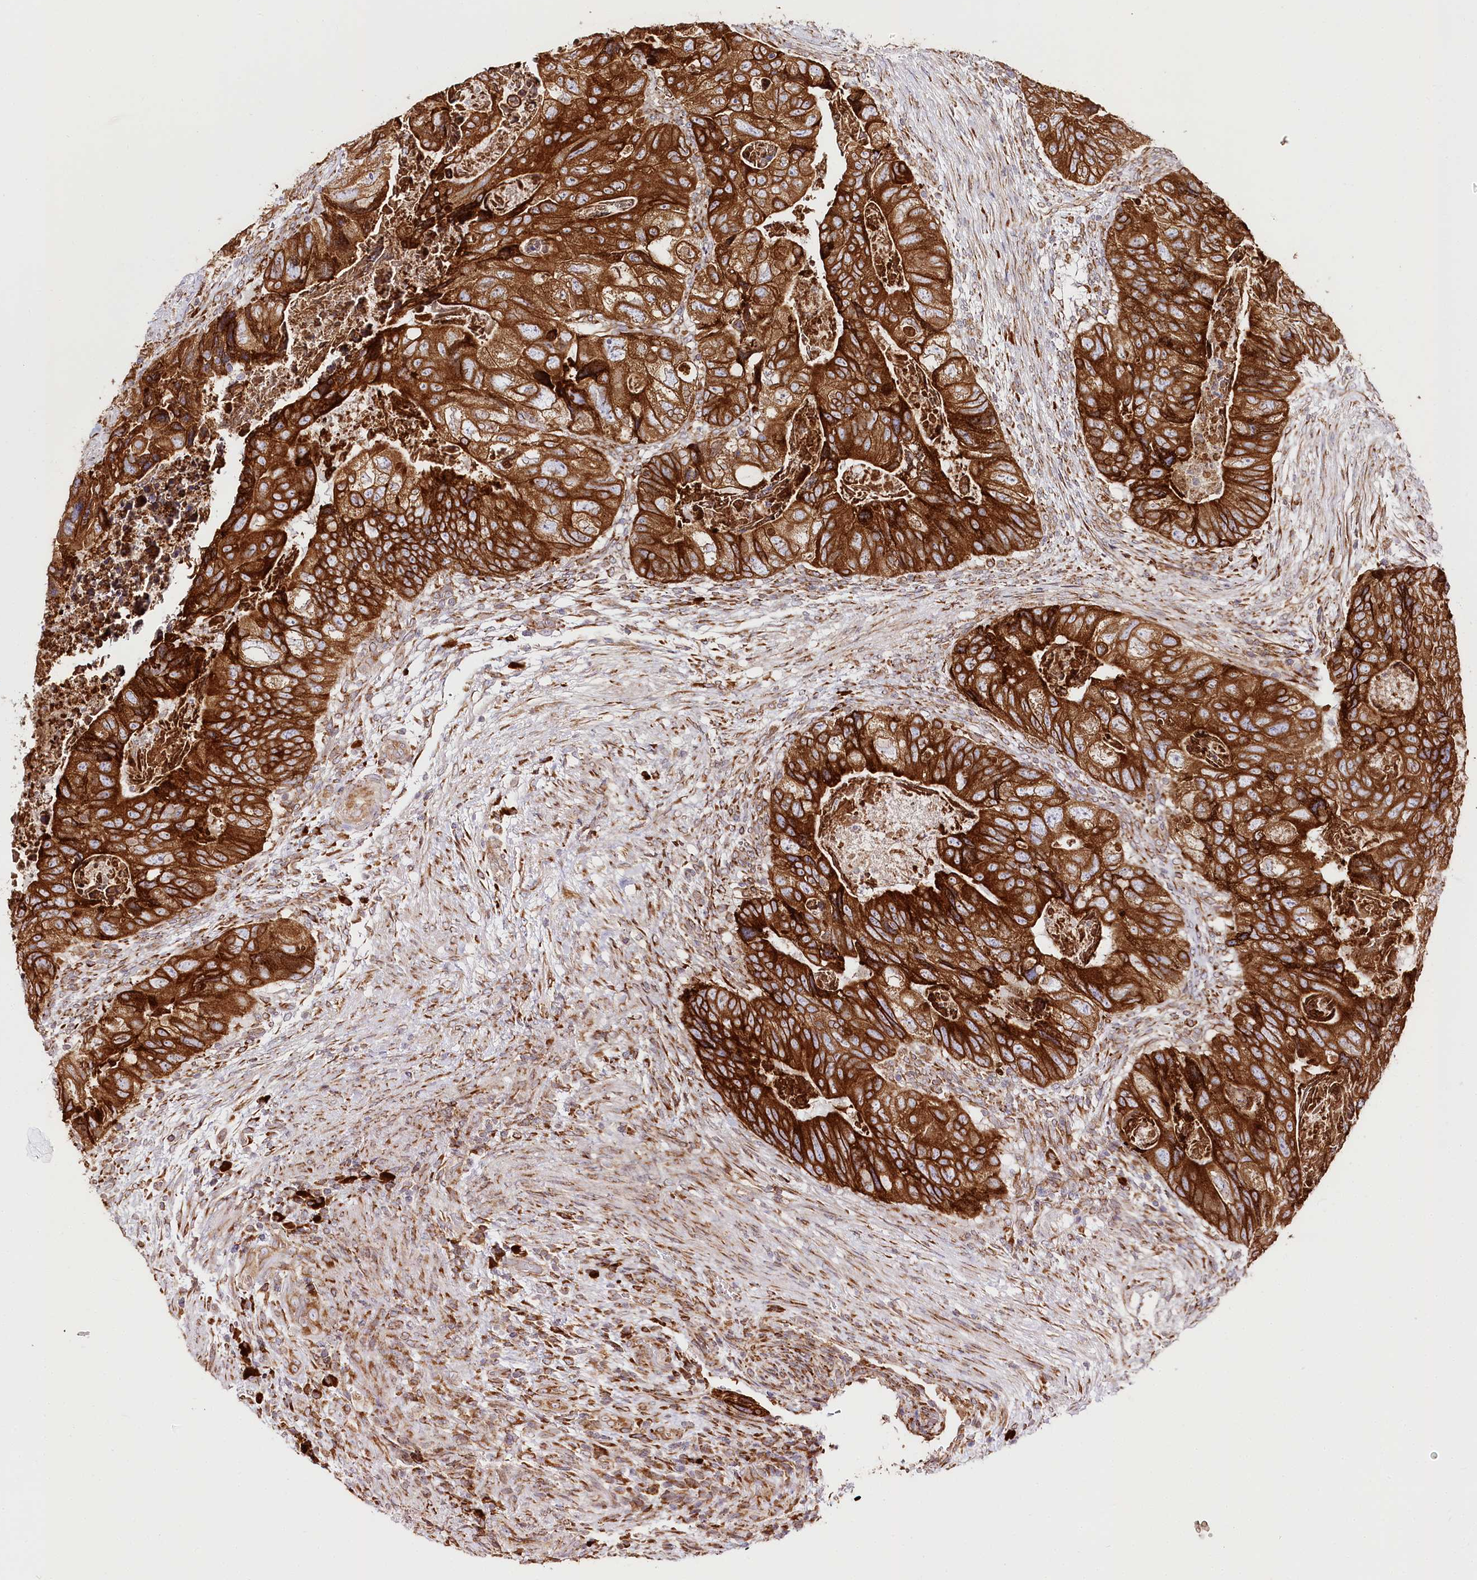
{"staining": {"intensity": "strong", "quantity": ">75%", "location": "cytoplasmic/membranous"}, "tissue": "colorectal cancer", "cell_type": "Tumor cells", "image_type": "cancer", "snomed": [{"axis": "morphology", "description": "Adenocarcinoma, NOS"}, {"axis": "topography", "description": "Rectum"}], "caption": "Strong cytoplasmic/membranous protein expression is appreciated in approximately >75% of tumor cells in colorectal cancer (adenocarcinoma).", "gene": "CNPY2", "patient": {"sex": "male", "age": 63}}